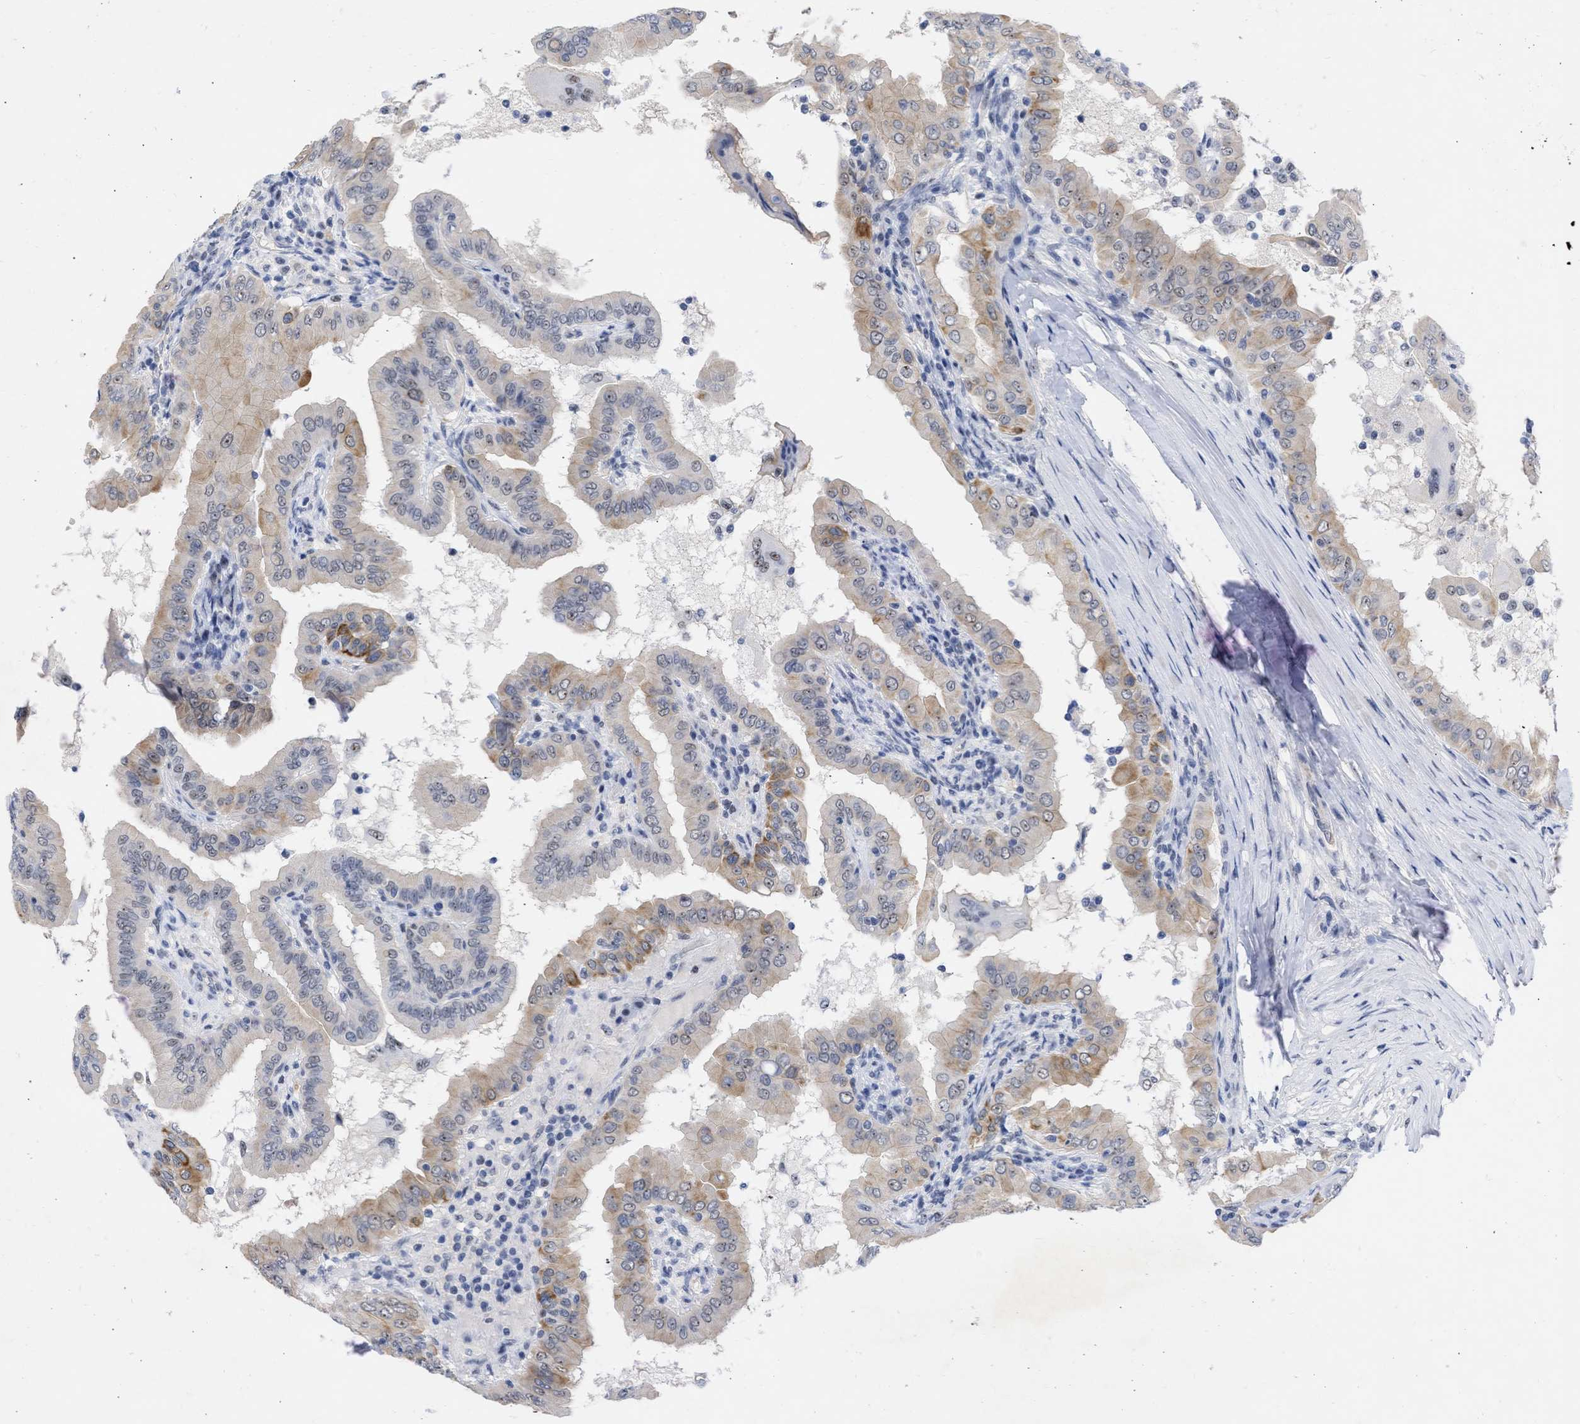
{"staining": {"intensity": "moderate", "quantity": "25%-75%", "location": "cytoplasmic/membranous"}, "tissue": "thyroid cancer", "cell_type": "Tumor cells", "image_type": "cancer", "snomed": [{"axis": "morphology", "description": "Papillary adenocarcinoma, NOS"}, {"axis": "topography", "description": "Thyroid gland"}], "caption": "DAB (3,3'-diaminobenzidine) immunohistochemical staining of human papillary adenocarcinoma (thyroid) reveals moderate cytoplasmic/membranous protein staining in approximately 25%-75% of tumor cells.", "gene": "DDX41", "patient": {"sex": "male", "age": 33}}